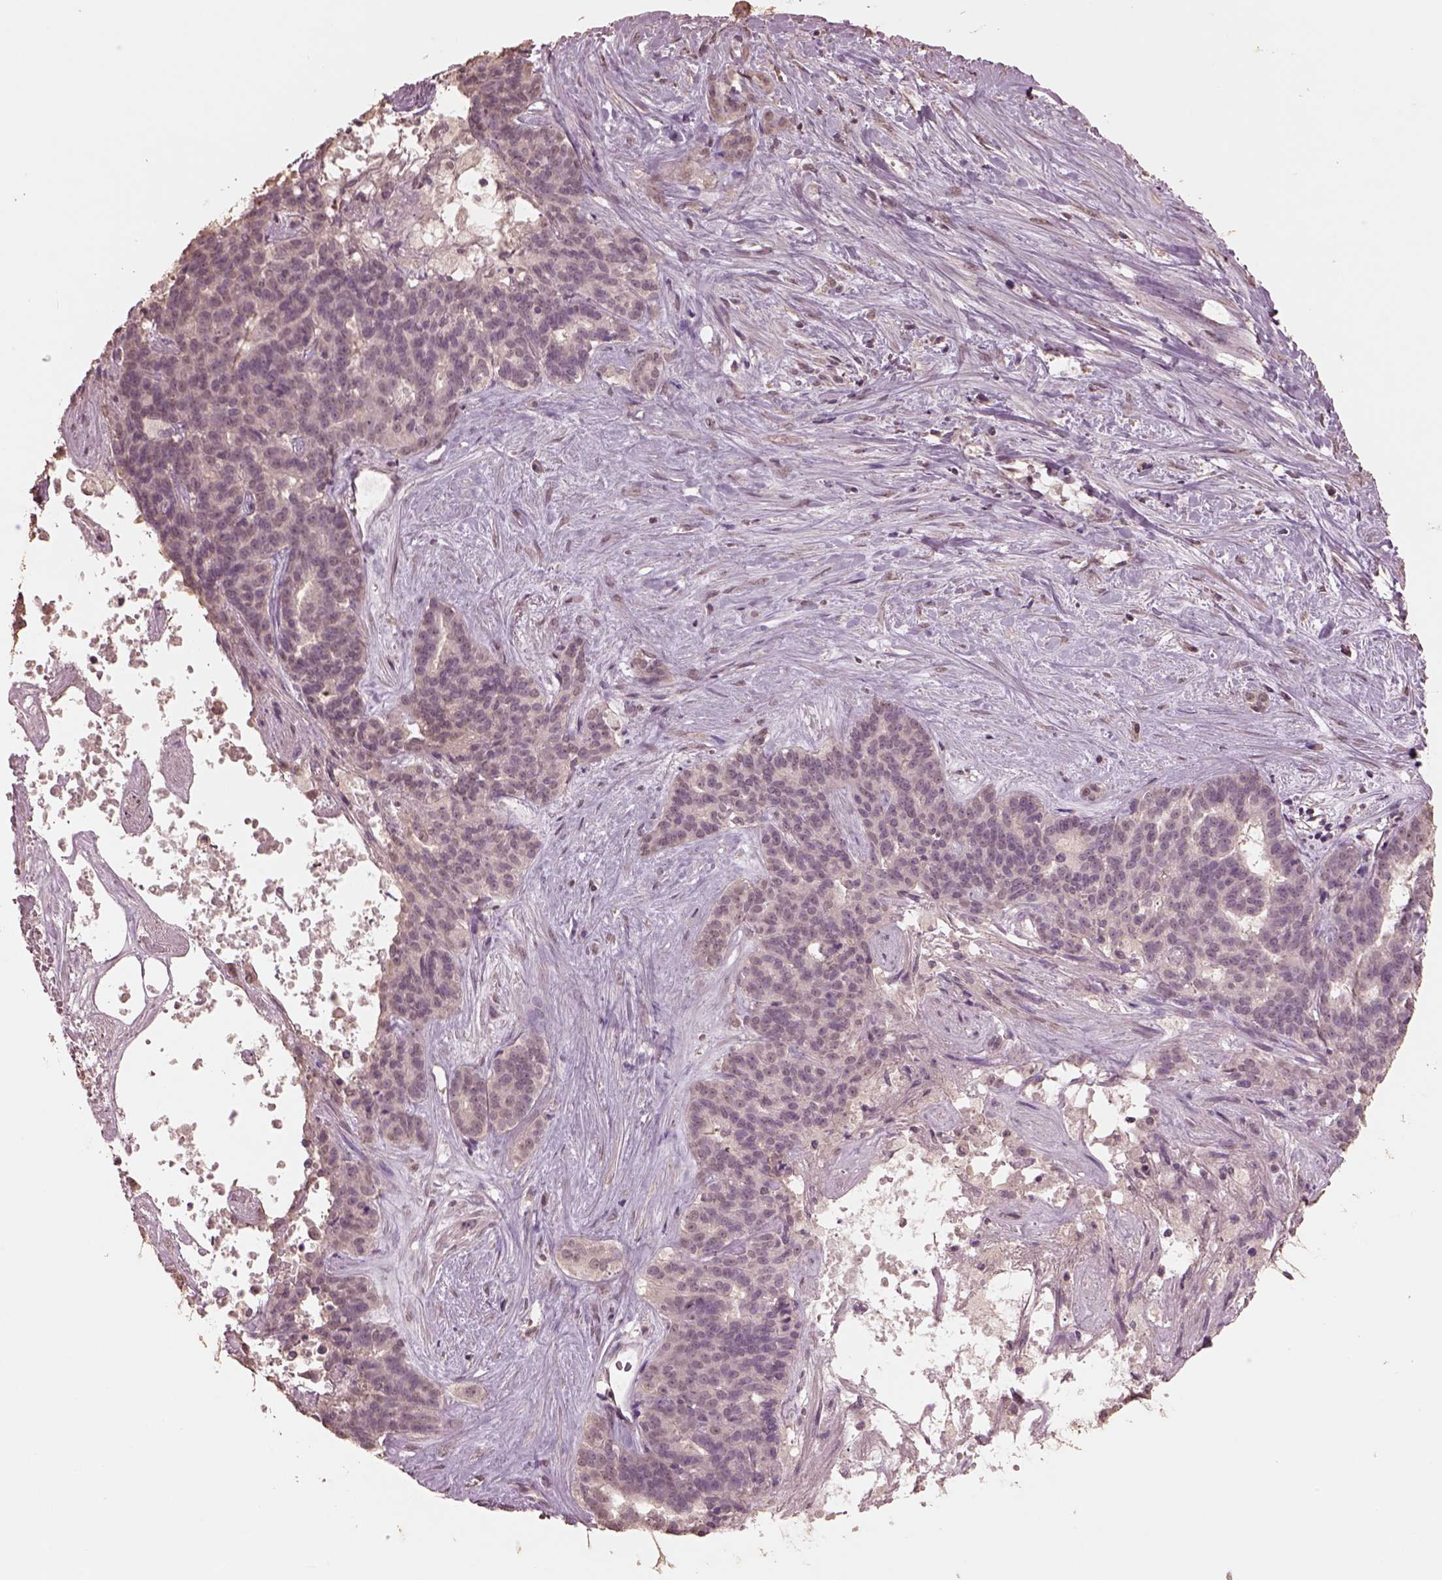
{"staining": {"intensity": "negative", "quantity": "none", "location": "none"}, "tissue": "liver cancer", "cell_type": "Tumor cells", "image_type": "cancer", "snomed": [{"axis": "morphology", "description": "Cholangiocarcinoma"}, {"axis": "topography", "description": "Liver"}], "caption": "Immunohistochemical staining of liver cancer exhibits no significant staining in tumor cells.", "gene": "CPT1C", "patient": {"sex": "female", "age": 47}}